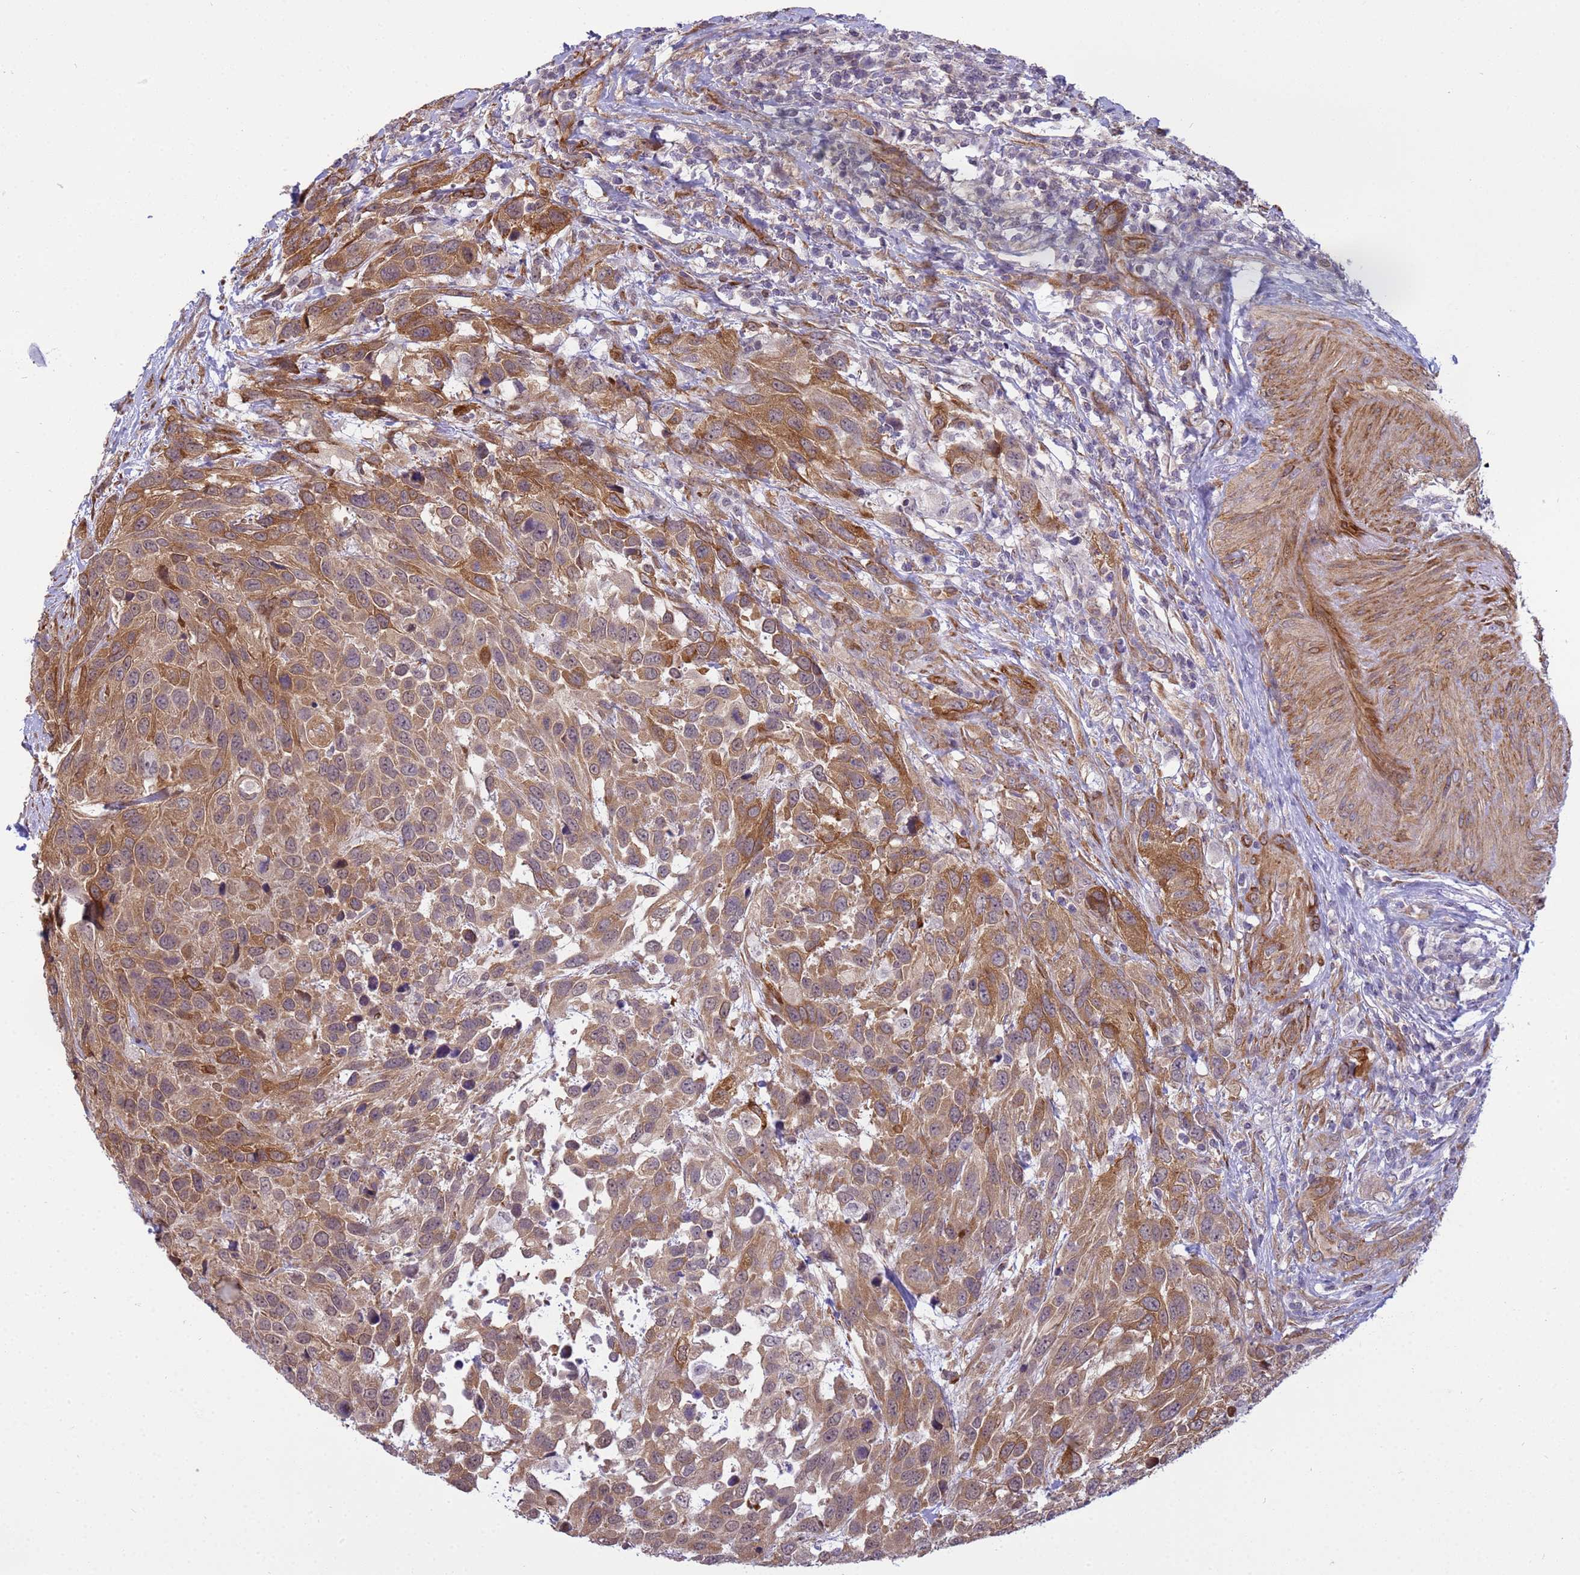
{"staining": {"intensity": "moderate", "quantity": ">75%", "location": "cytoplasmic/membranous"}, "tissue": "urothelial cancer", "cell_type": "Tumor cells", "image_type": "cancer", "snomed": [{"axis": "morphology", "description": "Urothelial carcinoma, High grade"}, {"axis": "topography", "description": "Urinary bladder"}], "caption": "A high-resolution image shows IHC staining of urothelial cancer, which reveals moderate cytoplasmic/membranous expression in about >75% of tumor cells. Nuclei are stained in blue.", "gene": "ITGB4", "patient": {"sex": "female", "age": 70}}